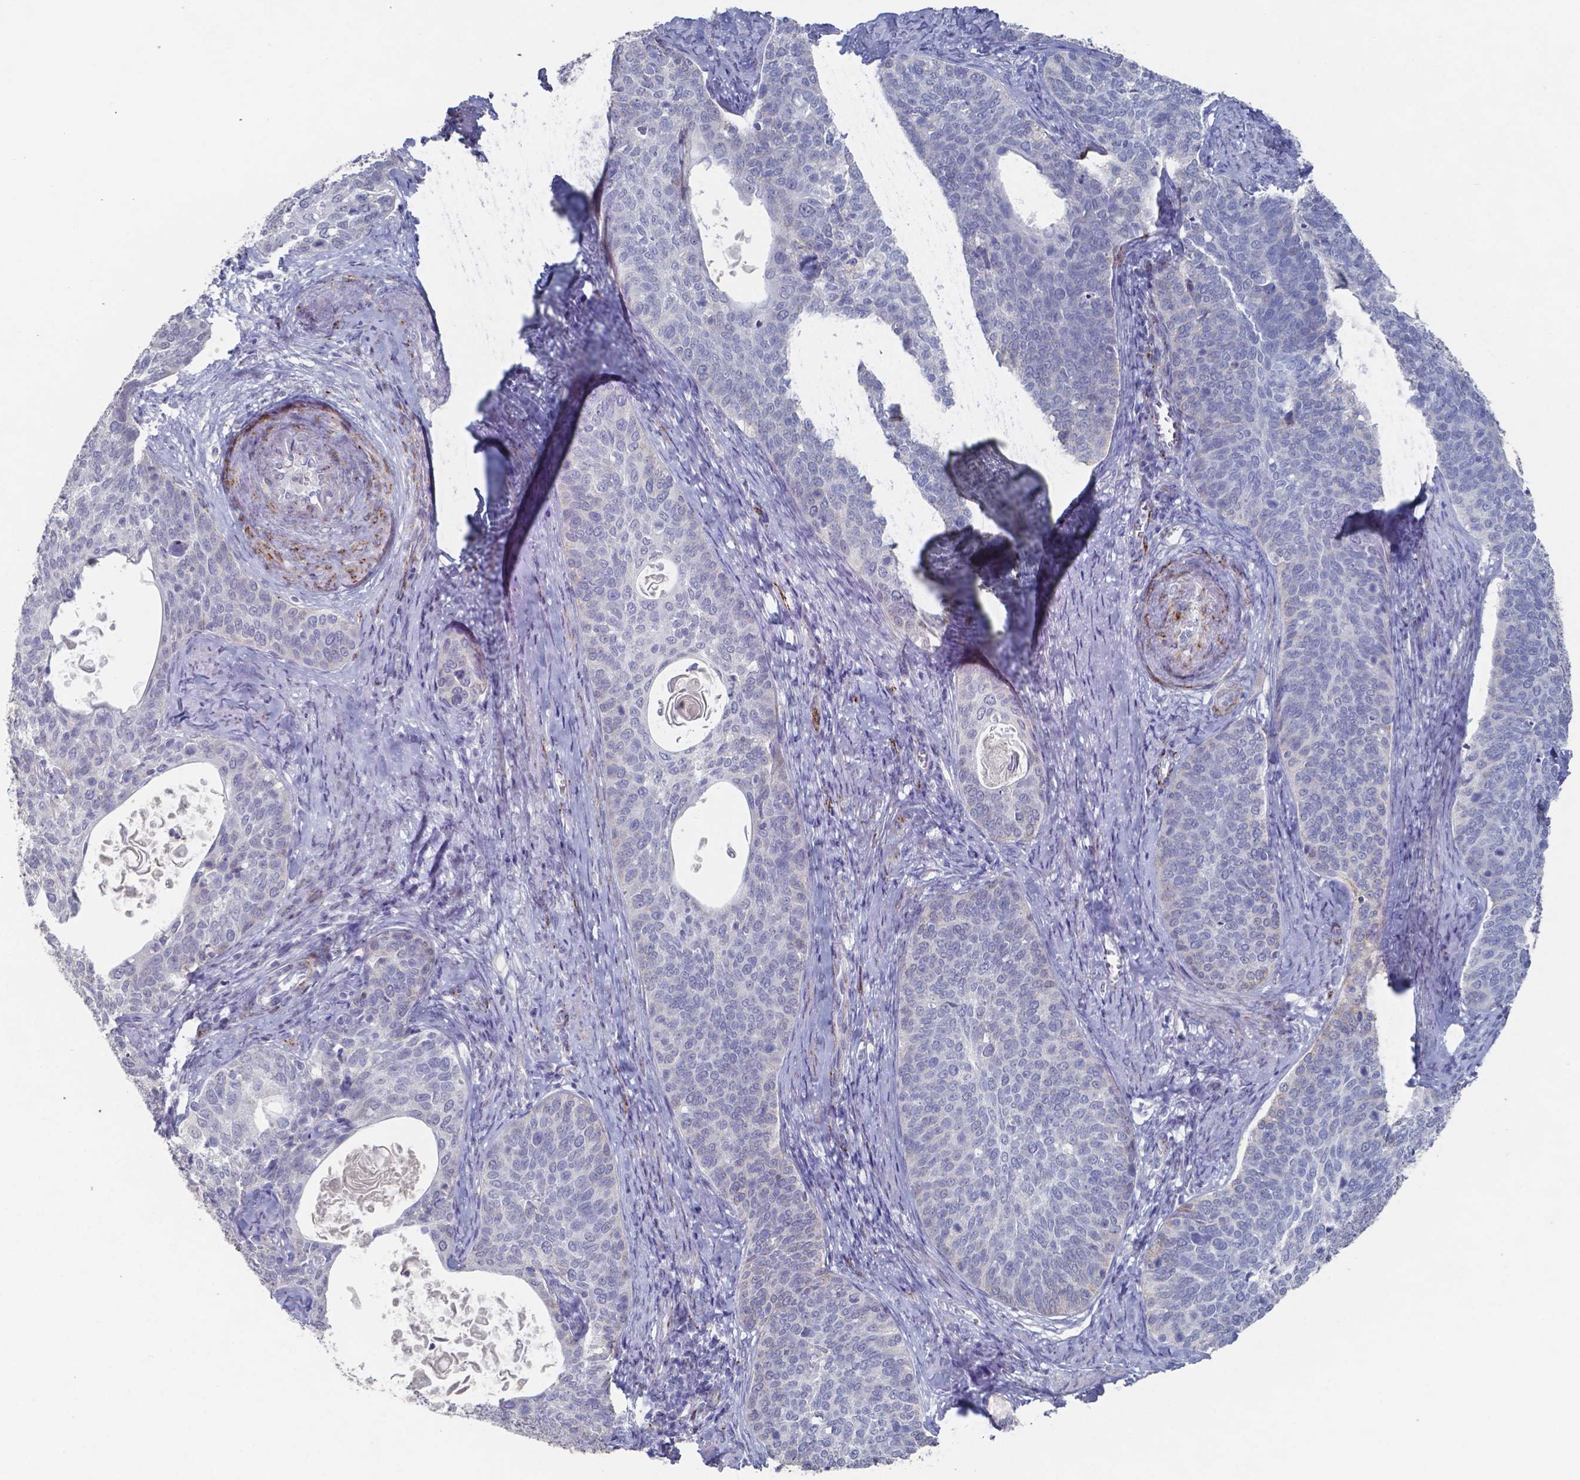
{"staining": {"intensity": "negative", "quantity": "none", "location": "none"}, "tissue": "cervical cancer", "cell_type": "Tumor cells", "image_type": "cancer", "snomed": [{"axis": "morphology", "description": "Squamous cell carcinoma, NOS"}, {"axis": "topography", "description": "Cervix"}], "caption": "Tumor cells show no significant protein staining in squamous cell carcinoma (cervical). The staining was performed using DAB (3,3'-diaminobenzidine) to visualize the protein expression in brown, while the nuclei were stained in blue with hematoxylin (Magnification: 20x).", "gene": "PLA2R1", "patient": {"sex": "female", "age": 69}}